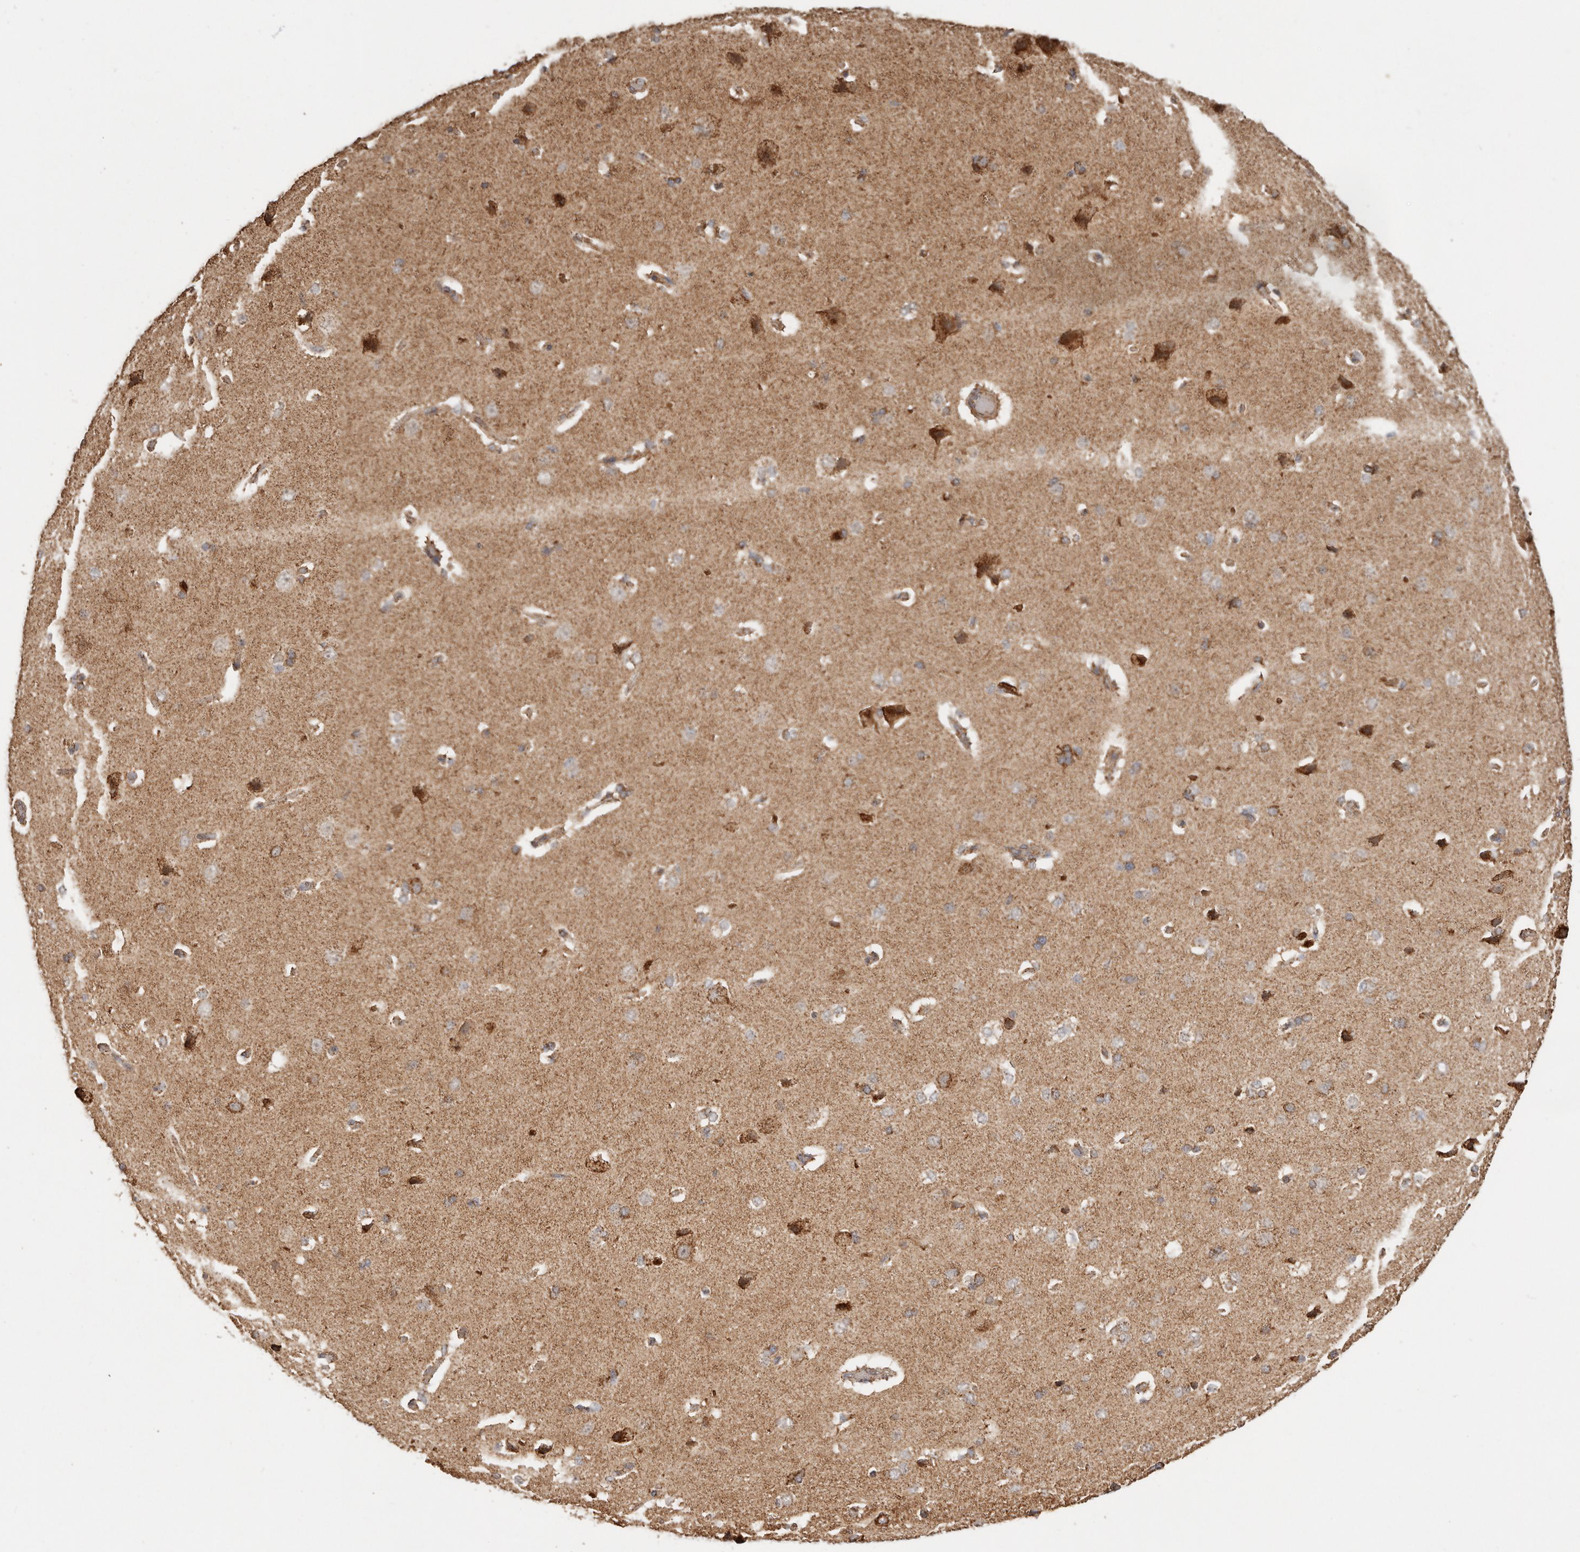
{"staining": {"intensity": "weak", "quantity": ">75%", "location": "cytoplasmic/membranous"}, "tissue": "cerebral cortex", "cell_type": "Endothelial cells", "image_type": "normal", "snomed": [{"axis": "morphology", "description": "Normal tissue, NOS"}, {"axis": "topography", "description": "Cerebral cortex"}], "caption": "Normal cerebral cortex shows weak cytoplasmic/membranous staining in approximately >75% of endothelial cells The staining is performed using DAB (3,3'-diaminobenzidine) brown chromogen to label protein expression. The nuclei are counter-stained blue using hematoxylin..", "gene": "NDUFB11", "patient": {"sex": "male", "age": 62}}